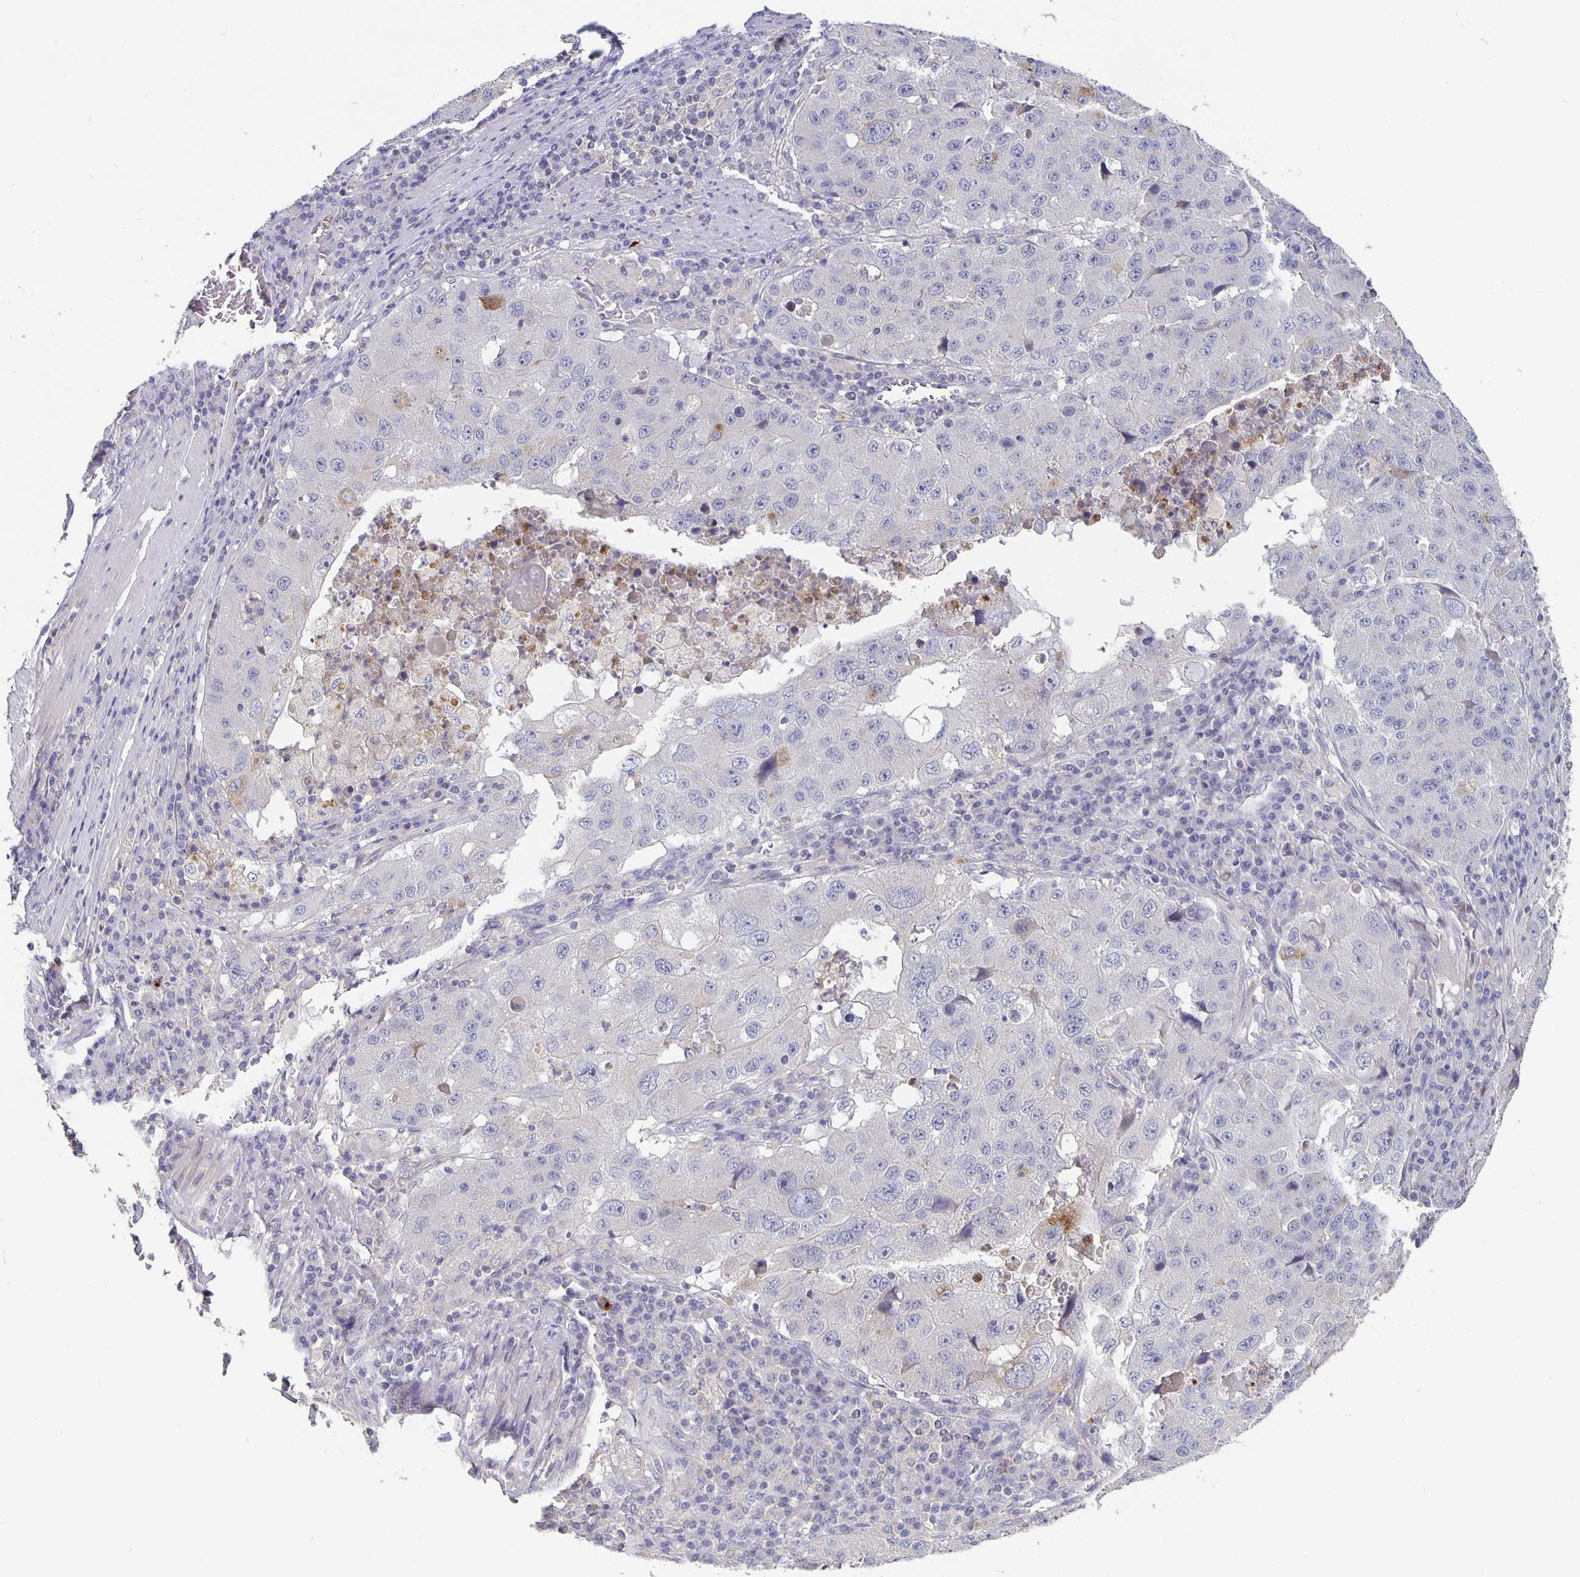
{"staining": {"intensity": "negative", "quantity": "none", "location": "none"}, "tissue": "stomach cancer", "cell_type": "Tumor cells", "image_type": "cancer", "snomed": [{"axis": "morphology", "description": "Adenocarcinoma, NOS"}, {"axis": "topography", "description": "Stomach"}], "caption": "Immunohistochemistry micrograph of stomach cancer (adenocarcinoma) stained for a protein (brown), which reveals no expression in tumor cells.", "gene": "GDF15", "patient": {"sex": "male", "age": 71}}